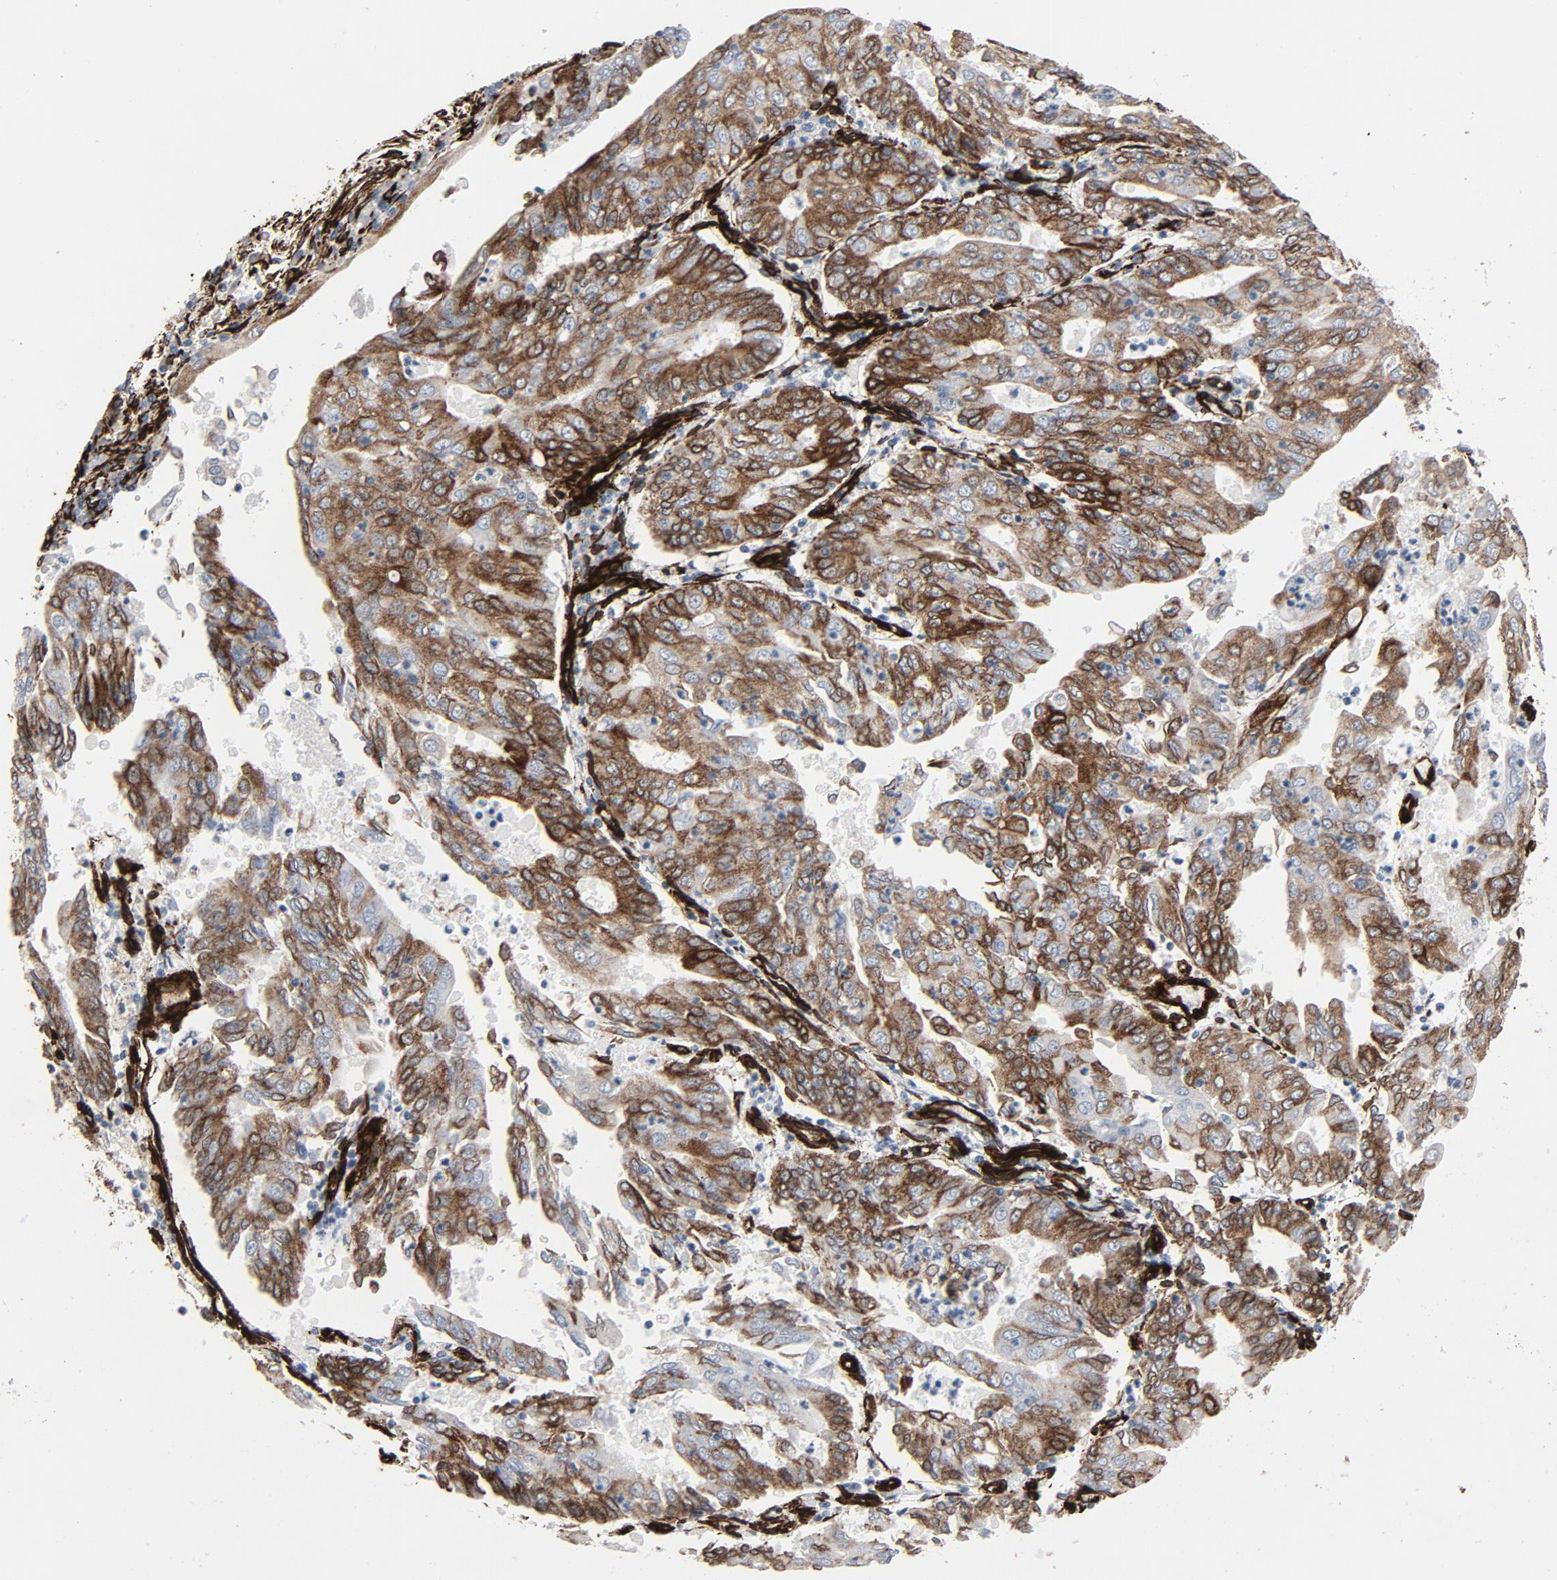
{"staining": {"intensity": "moderate", "quantity": ">75%", "location": "cytoplasmic/membranous"}, "tissue": "endometrial cancer", "cell_type": "Tumor cells", "image_type": "cancer", "snomed": [{"axis": "morphology", "description": "Adenocarcinoma, NOS"}, {"axis": "topography", "description": "Uterus"}, {"axis": "topography", "description": "Endometrium"}], "caption": "Protein expression analysis of human endometrial adenocarcinoma reveals moderate cytoplasmic/membranous expression in about >75% of tumor cells.", "gene": "SERPINH1", "patient": {"sex": "female", "age": 70}}